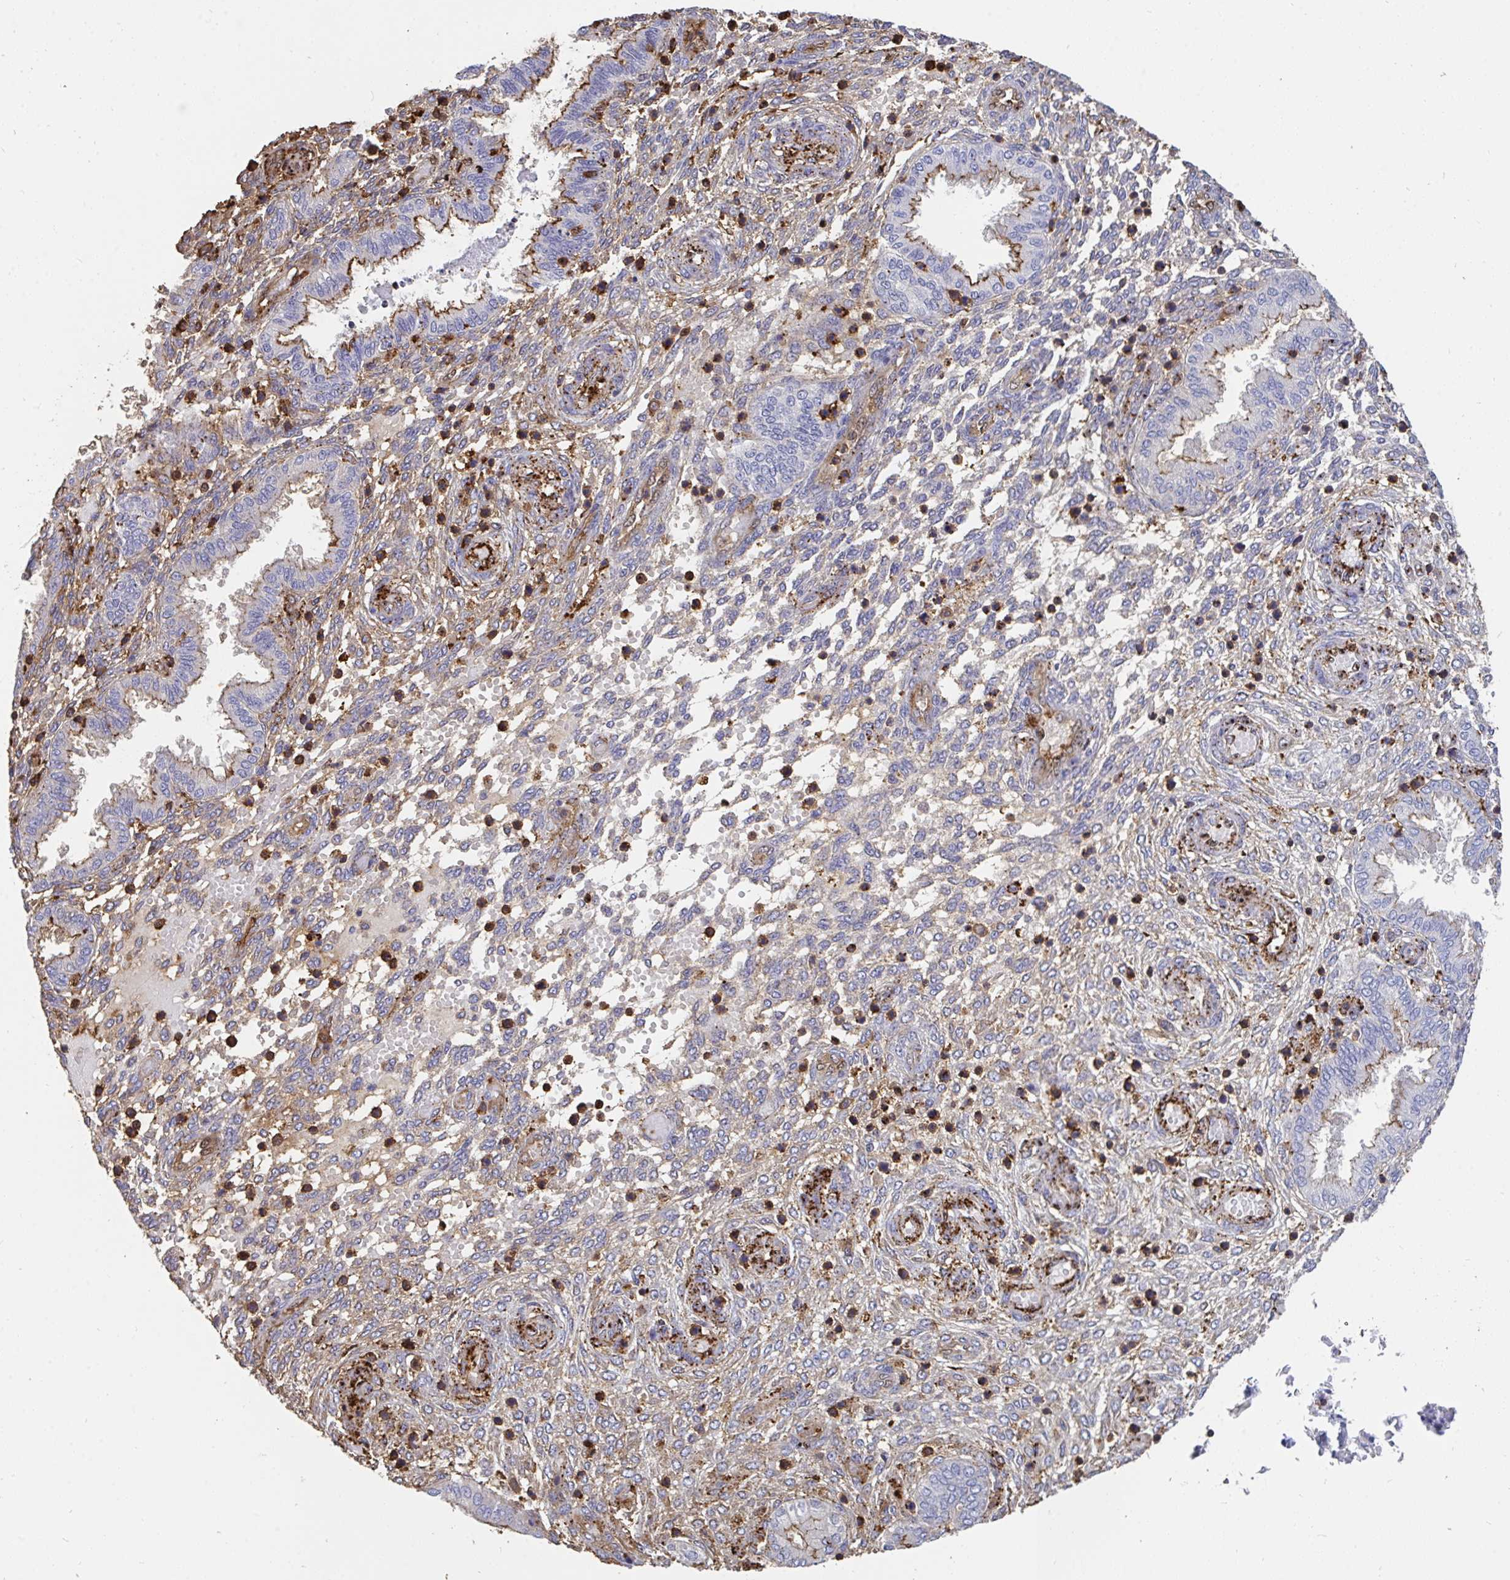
{"staining": {"intensity": "negative", "quantity": "none", "location": "none"}, "tissue": "endometrium", "cell_type": "Cells in endometrial stroma", "image_type": "normal", "snomed": [{"axis": "morphology", "description": "Normal tissue, NOS"}, {"axis": "topography", "description": "Endometrium"}], "caption": "Normal endometrium was stained to show a protein in brown. There is no significant expression in cells in endometrial stroma. The staining was performed using DAB to visualize the protein expression in brown, while the nuclei were stained in blue with hematoxylin (Magnification: 20x).", "gene": "CFL1", "patient": {"sex": "female", "age": 33}}